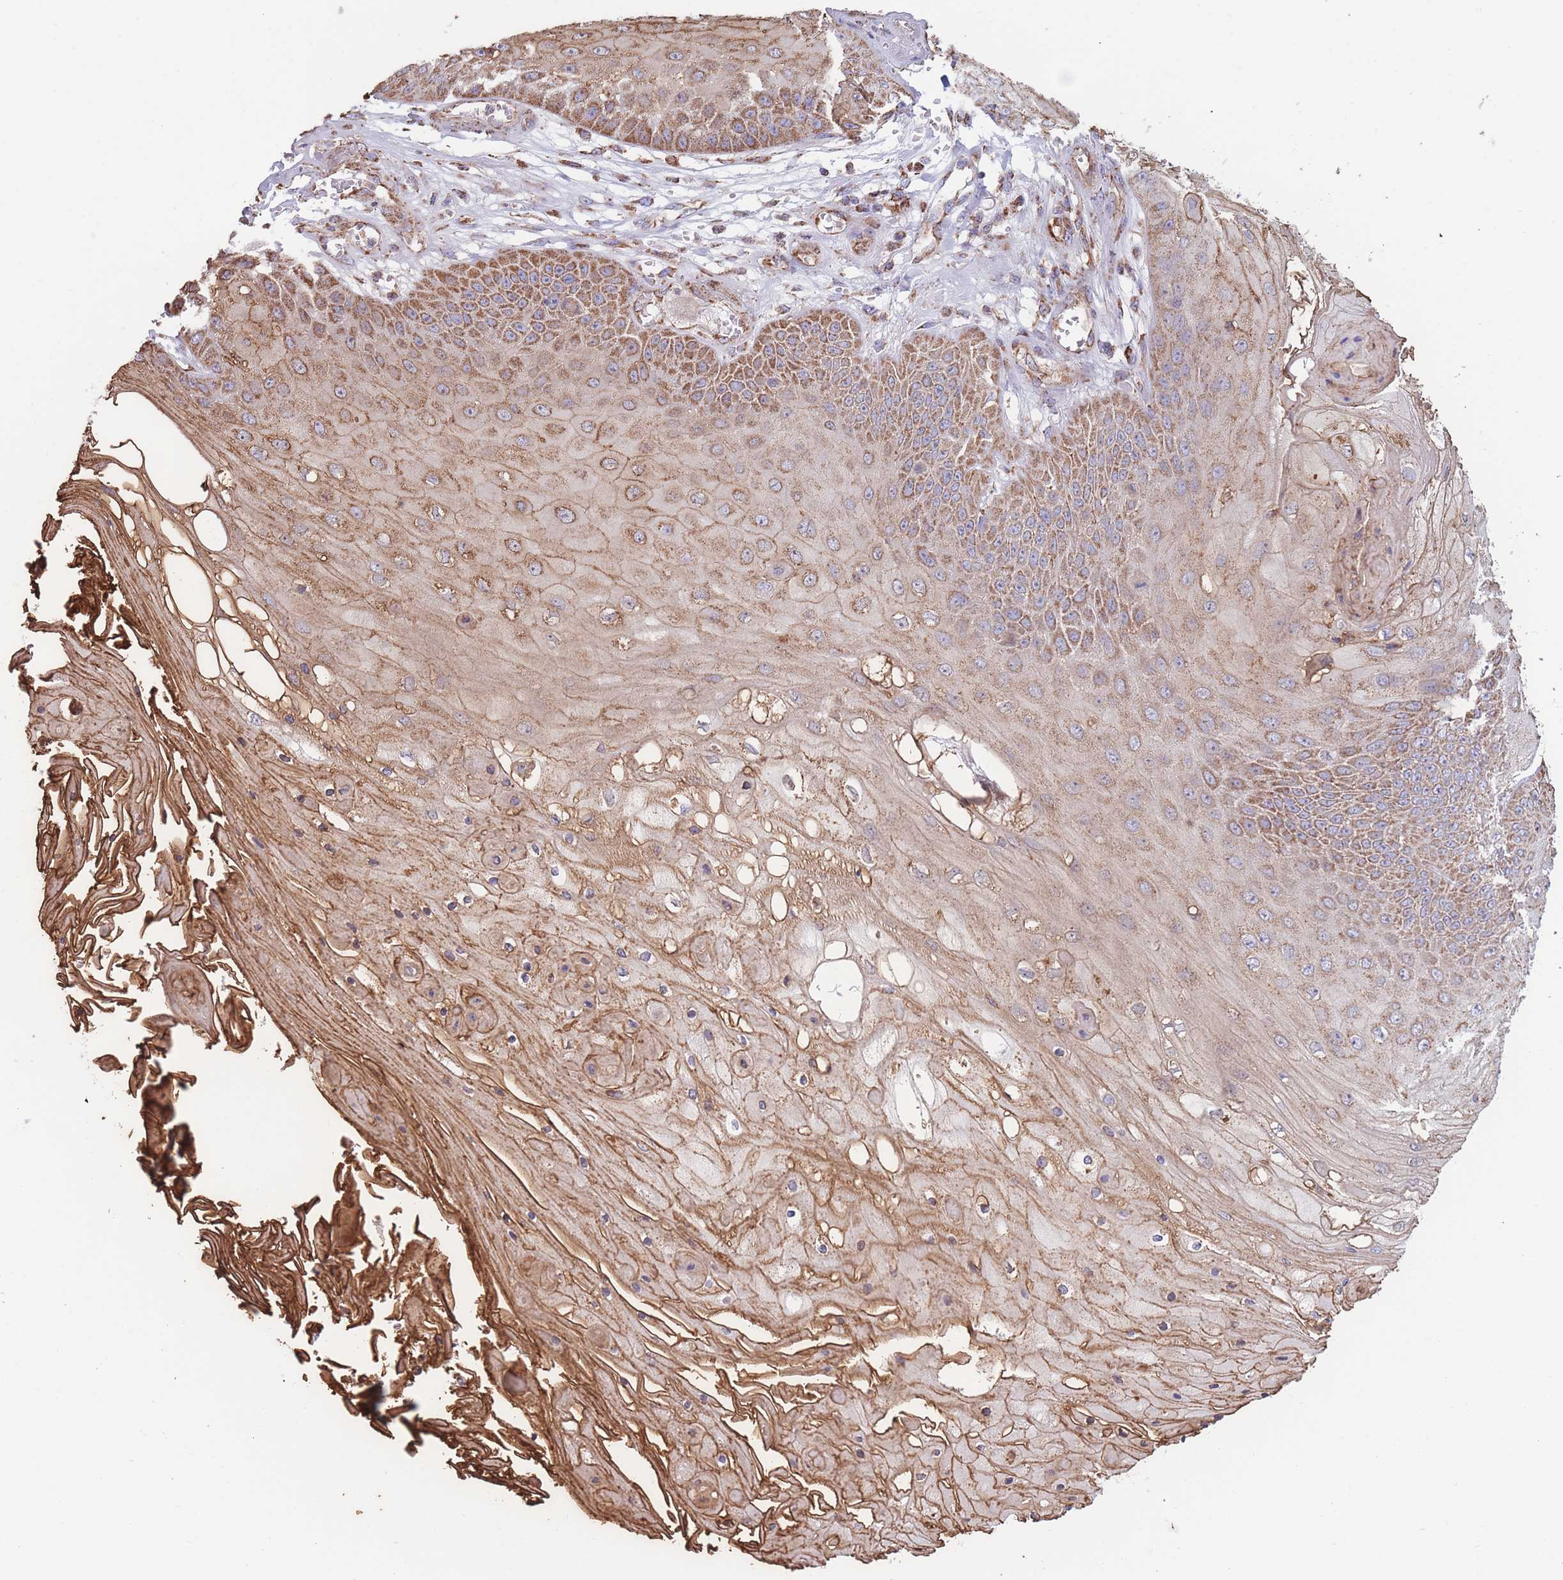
{"staining": {"intensity": "moderate", "quantity": ">75%", "location": "cytoplasmic/membranous"}, "tissue": "skin cancer", "cell_type": "Tumor cells", "image_type": "cancer", "snomed": [{"axis": "morphology", "description": "Squamous cell carcinoma, NOS"}, {"axis": "topography", "description": "Skin"}], "caption": "An image showing moderate cytoplasmic/membranous positivity in approximately >75% of tumor cells in squamous cell carcinoma (skin), as visualized by brown immunohistochemical staining.", "gene": "FKBP8", "patient": {"sex": "male", "age": 70}}